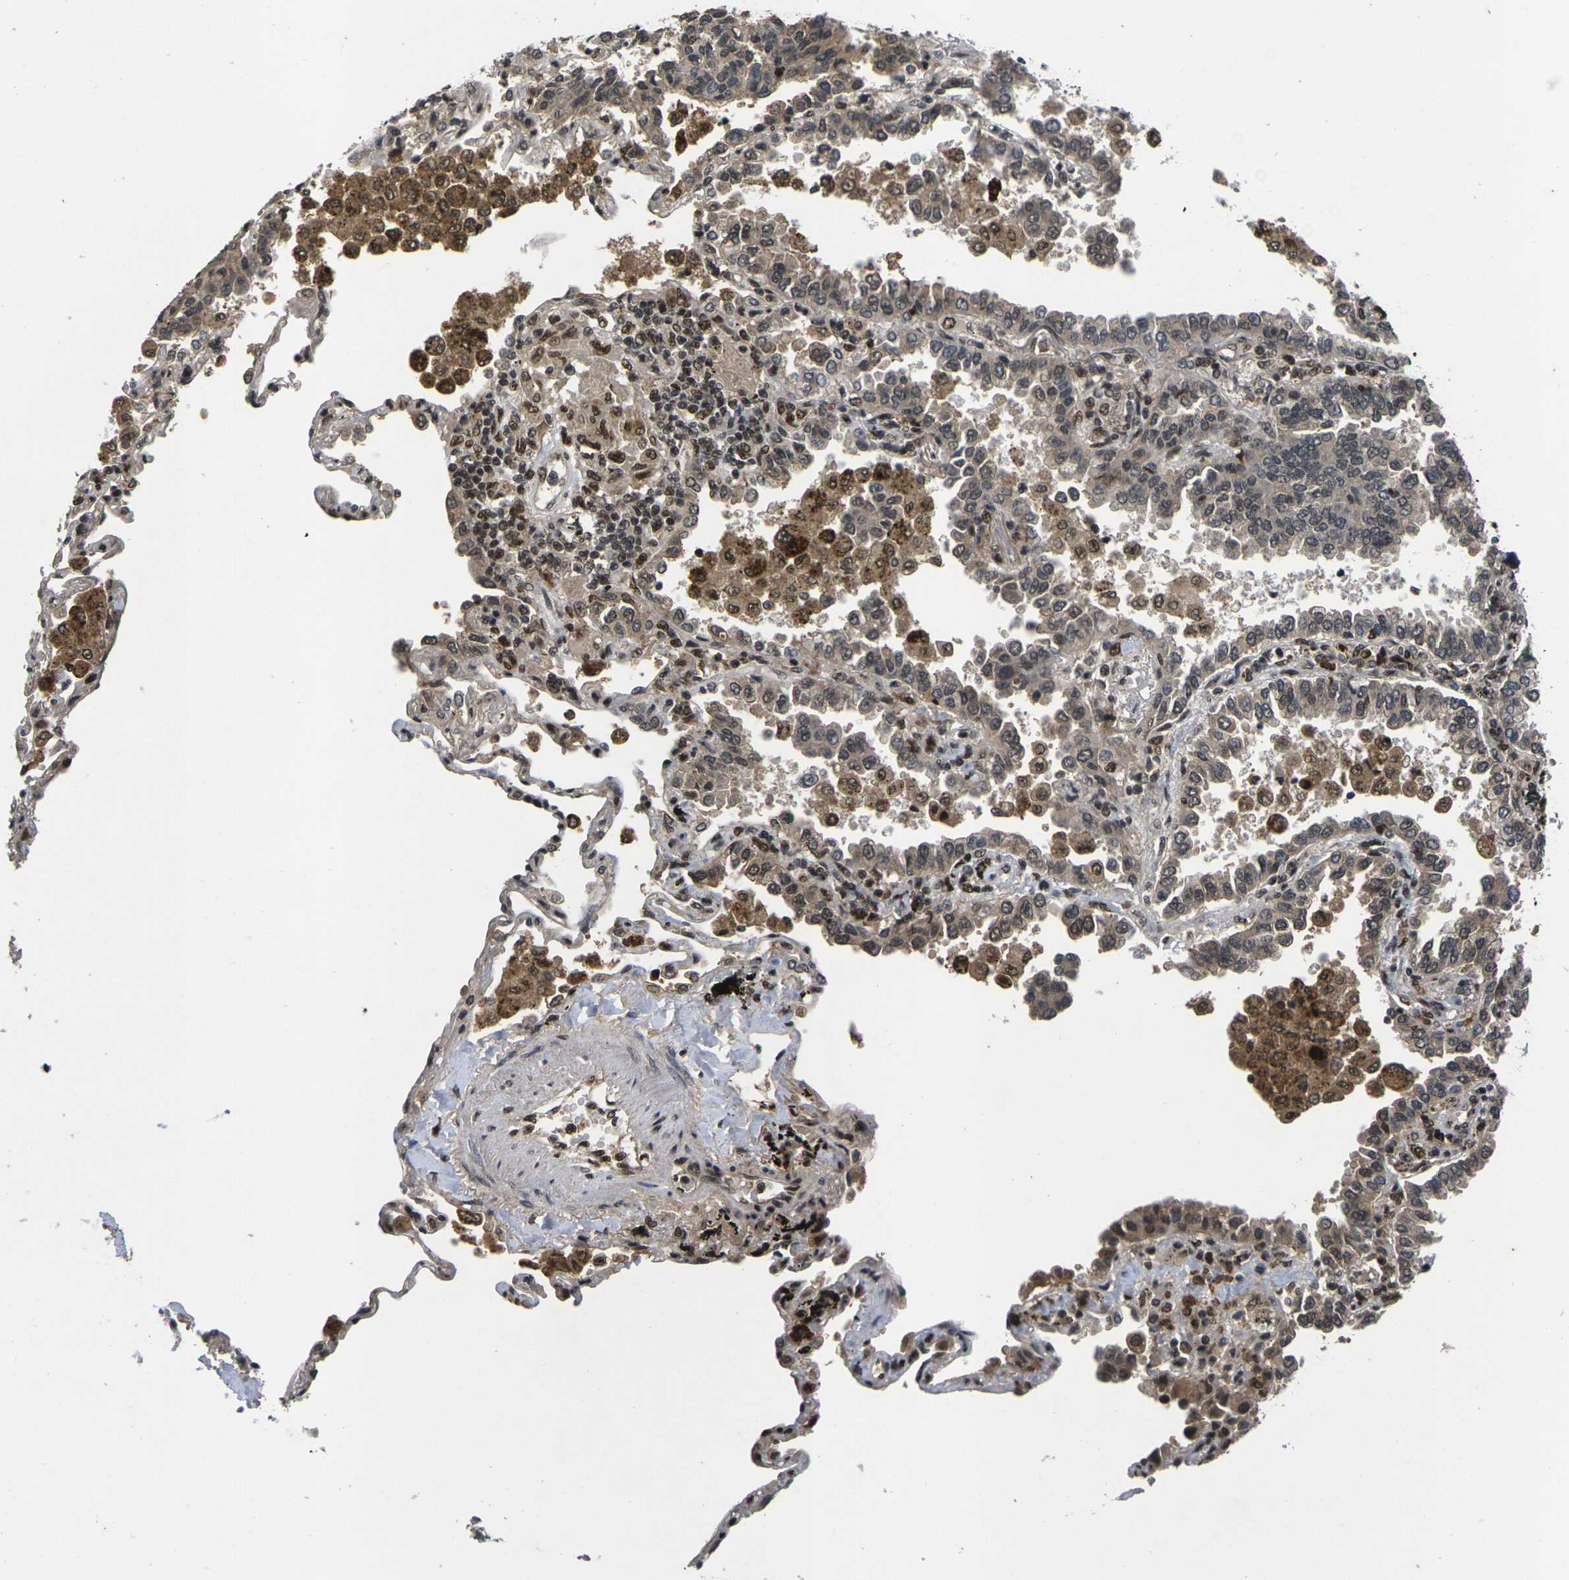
{"staining": {"intensity": "weak", "quantity": "<25%", "location": "nuclear"}, "tissue": "lung cancer", "cell_type": "Tumor cells", "image_type": "cancer", "snomed": [{"axis": "morphology", "description": "Normal tissue, NOS"}, {"axis": "morphology", "description": "Adenocarcinoma, NOS"}, {"axis": "topography", "description": "Lung"}], "caption": "Lung adenocarcinoma stained for a protein using IHC reveals no staining tumor cells.", "gene": "GTF2E1", "patient": {"sex": "male", "age": 59}}